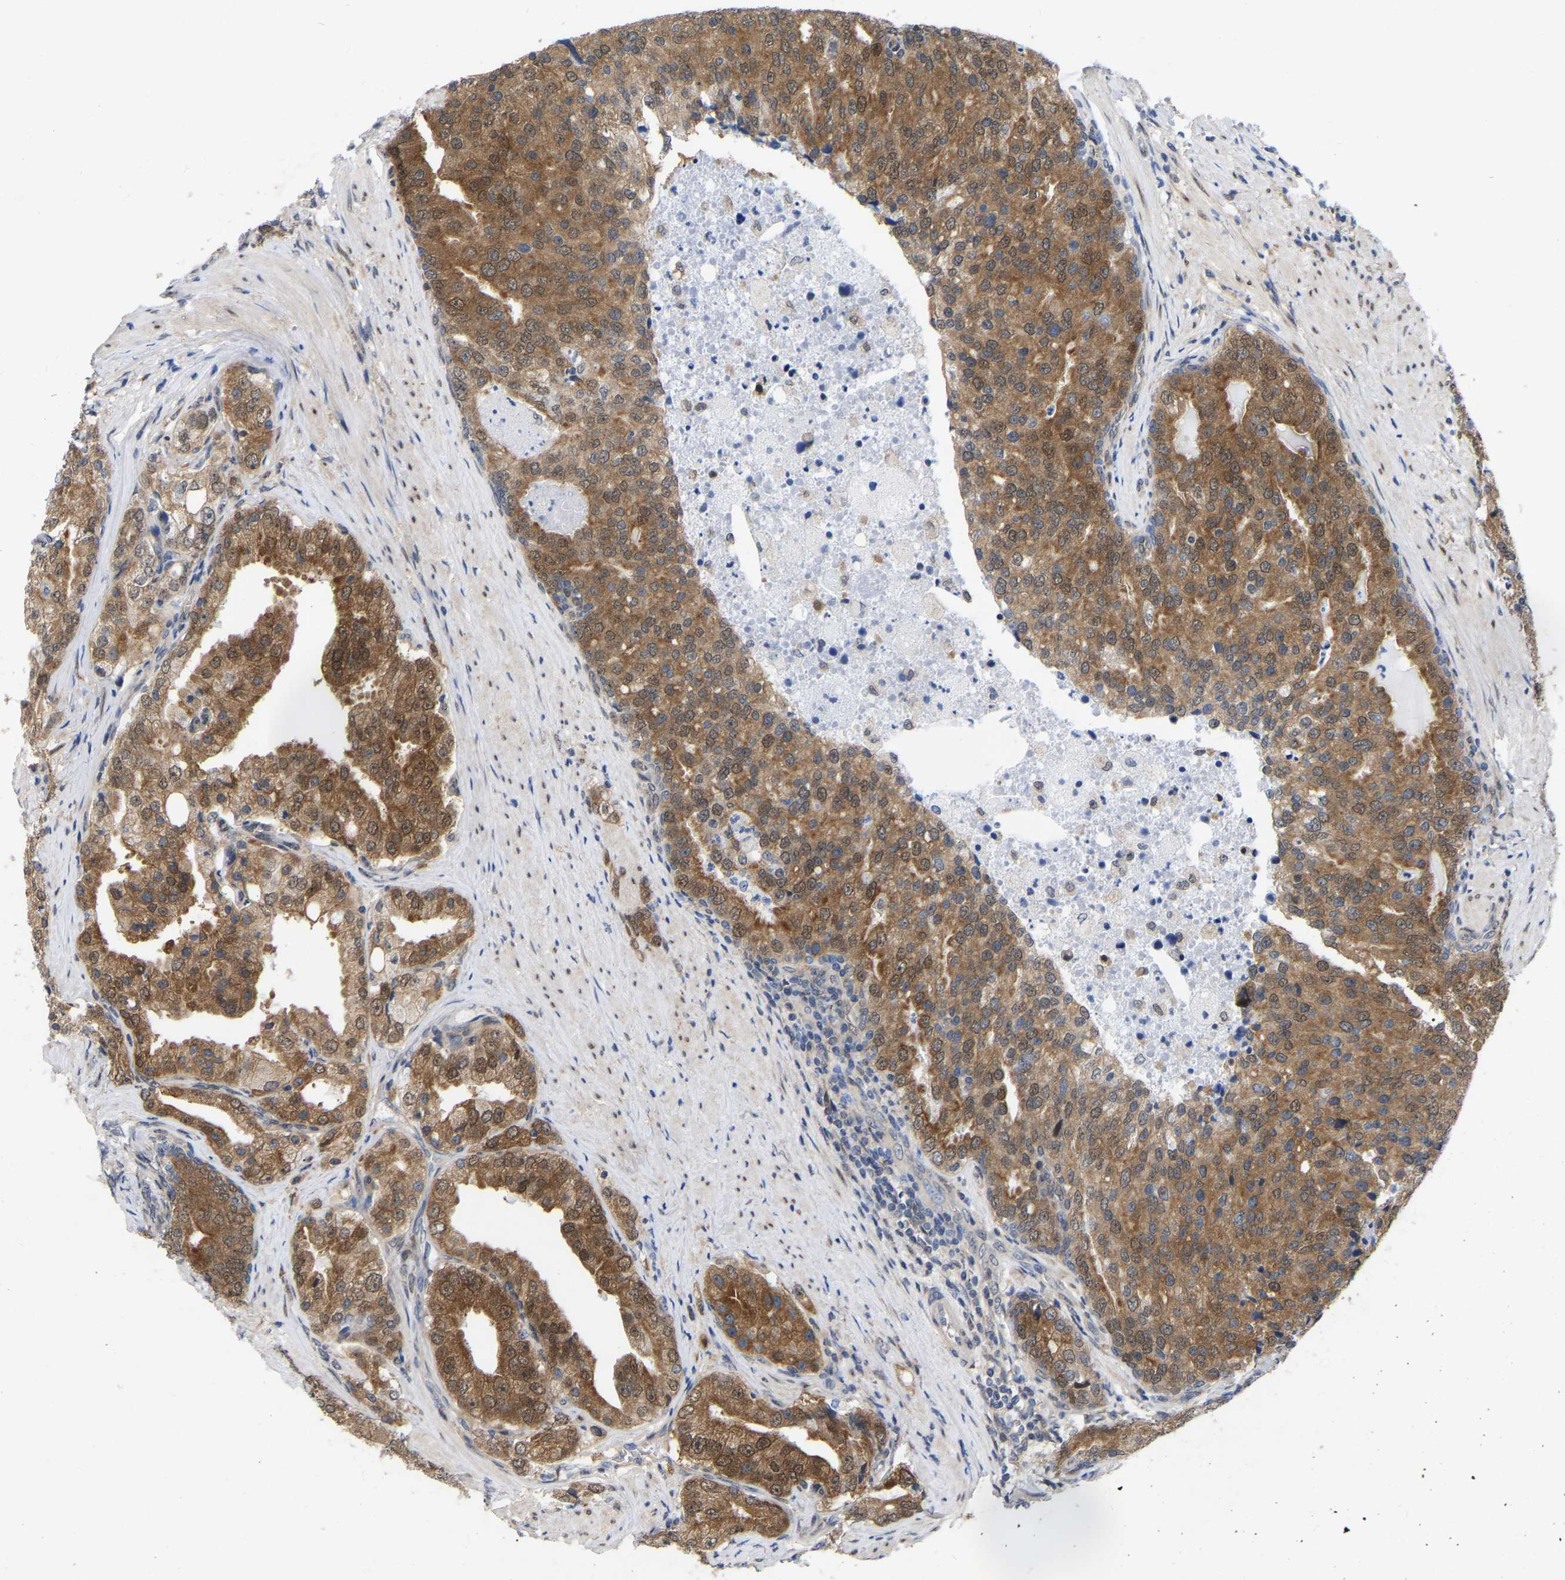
{"staining": {"intensity": "moderate", "quantity": ">75%", "location": "cytoplasmic/membranous"}, "tissue": "prostate cancer", "cell_type": "Tumor cells", "image_type": "cancer", "snomed": [{"axis": "morphology", "description": "Adenocarcinoma, High grade"}, {"axis": "topography", "description": "Prostate"}], "caption": "Tumor cells reveal medium levels of moderate cytoplasmic/membranous staining in approximately >75% of cells in human prostate high-grade adenocarcinoma.", "gene": "UBE4B", "patient": {"sex": "male", "age": 50}}